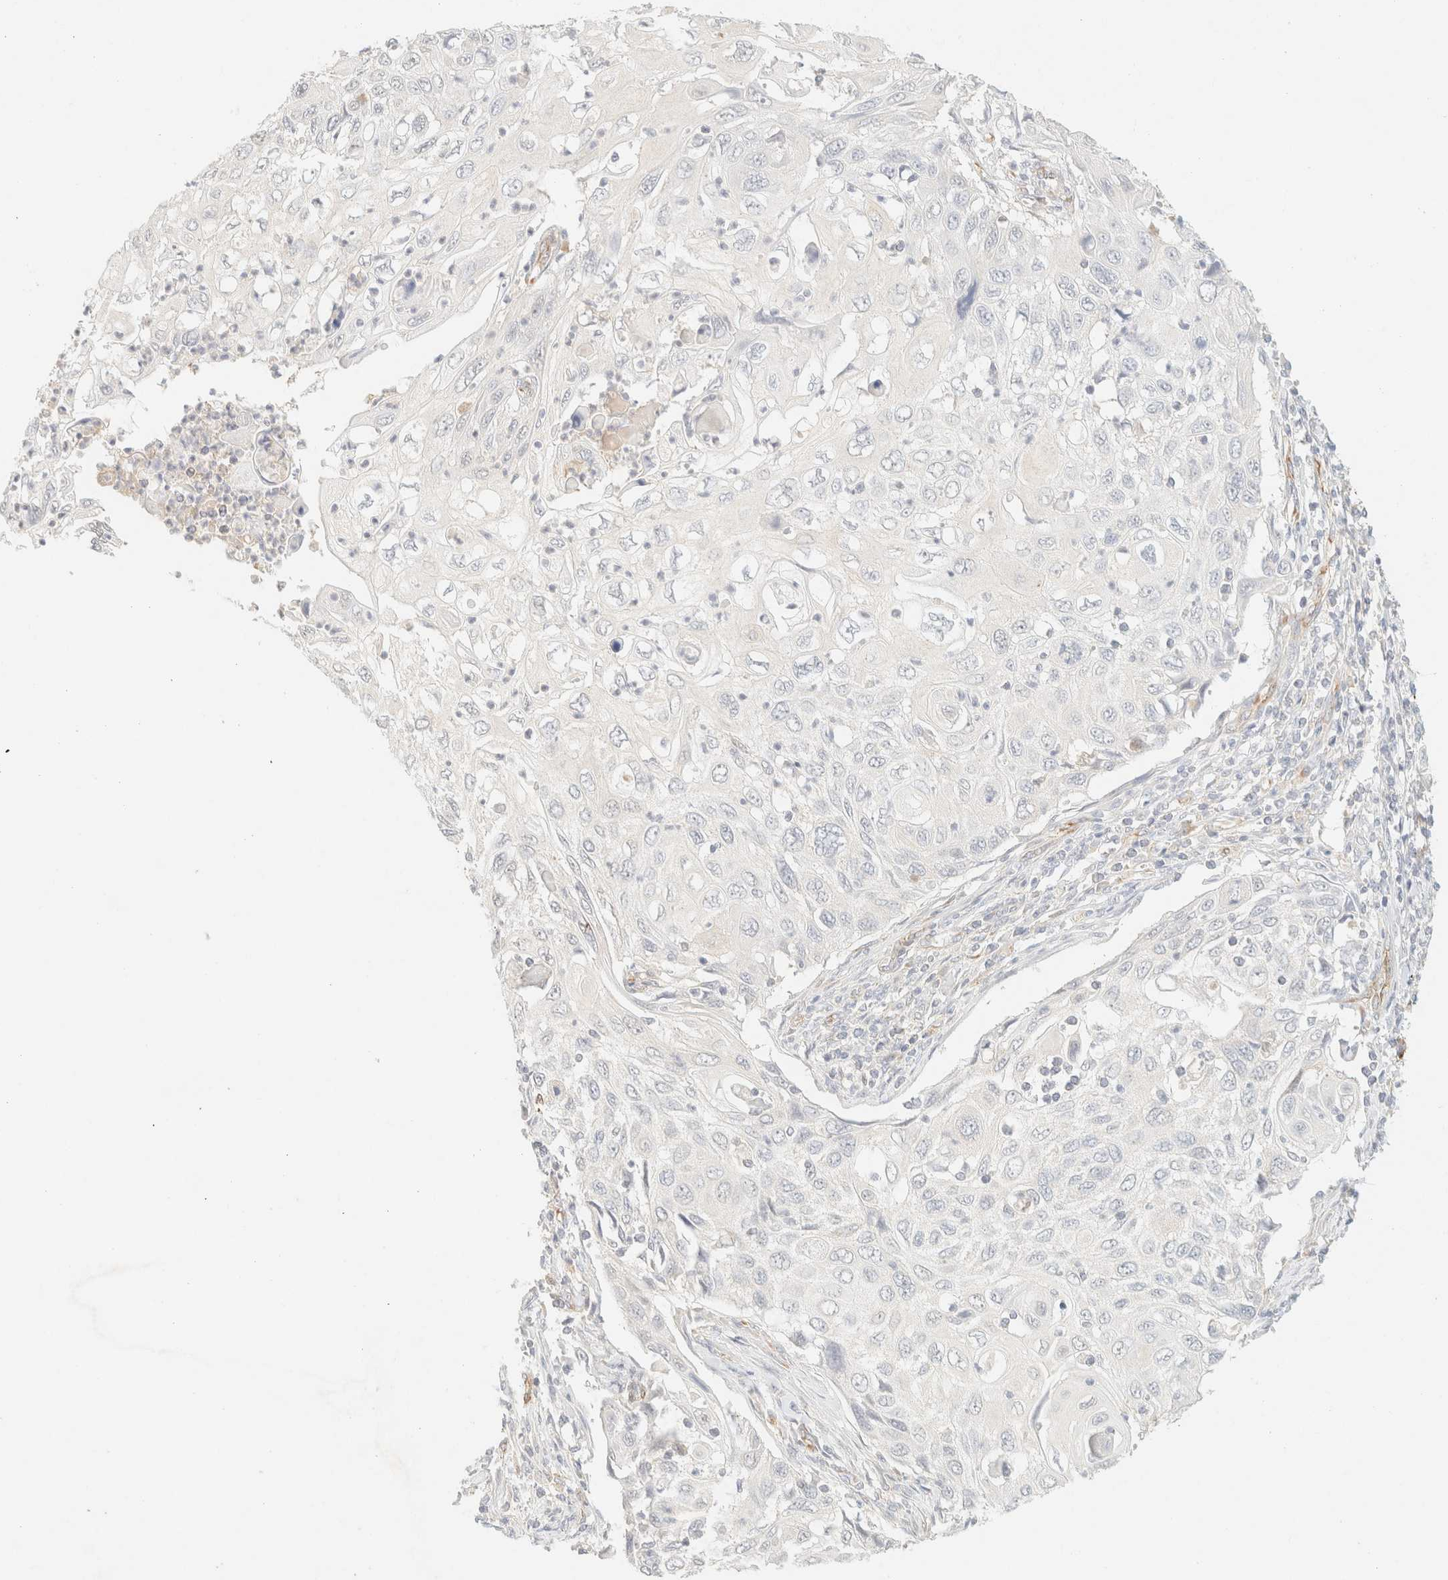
{"staining": {"intensity": "negative", "quantity": "none", "location": "none"}, "tissue": "cervical cancer", "cell_type": "Tumor cells", "image_type": "cancer", "snomed": [{"axis": "morphology", "description": "Squamous cell carcinoma, NOS"}, {"axis": "topography", "description": "Cervix"}], "caption": "An immunohistochemistry (IHC) photomicrograph of cervical cancer is shown. There is no staining in tumor cells of cervical cancer. Brightfield microscopy of immunohistochemistry (IHC) stained with DAB (brown) and hematoxylin (blue), captured at high magnification.", "gene": "SPARCL1", "patient": {"sex": "female", "age": 70}}